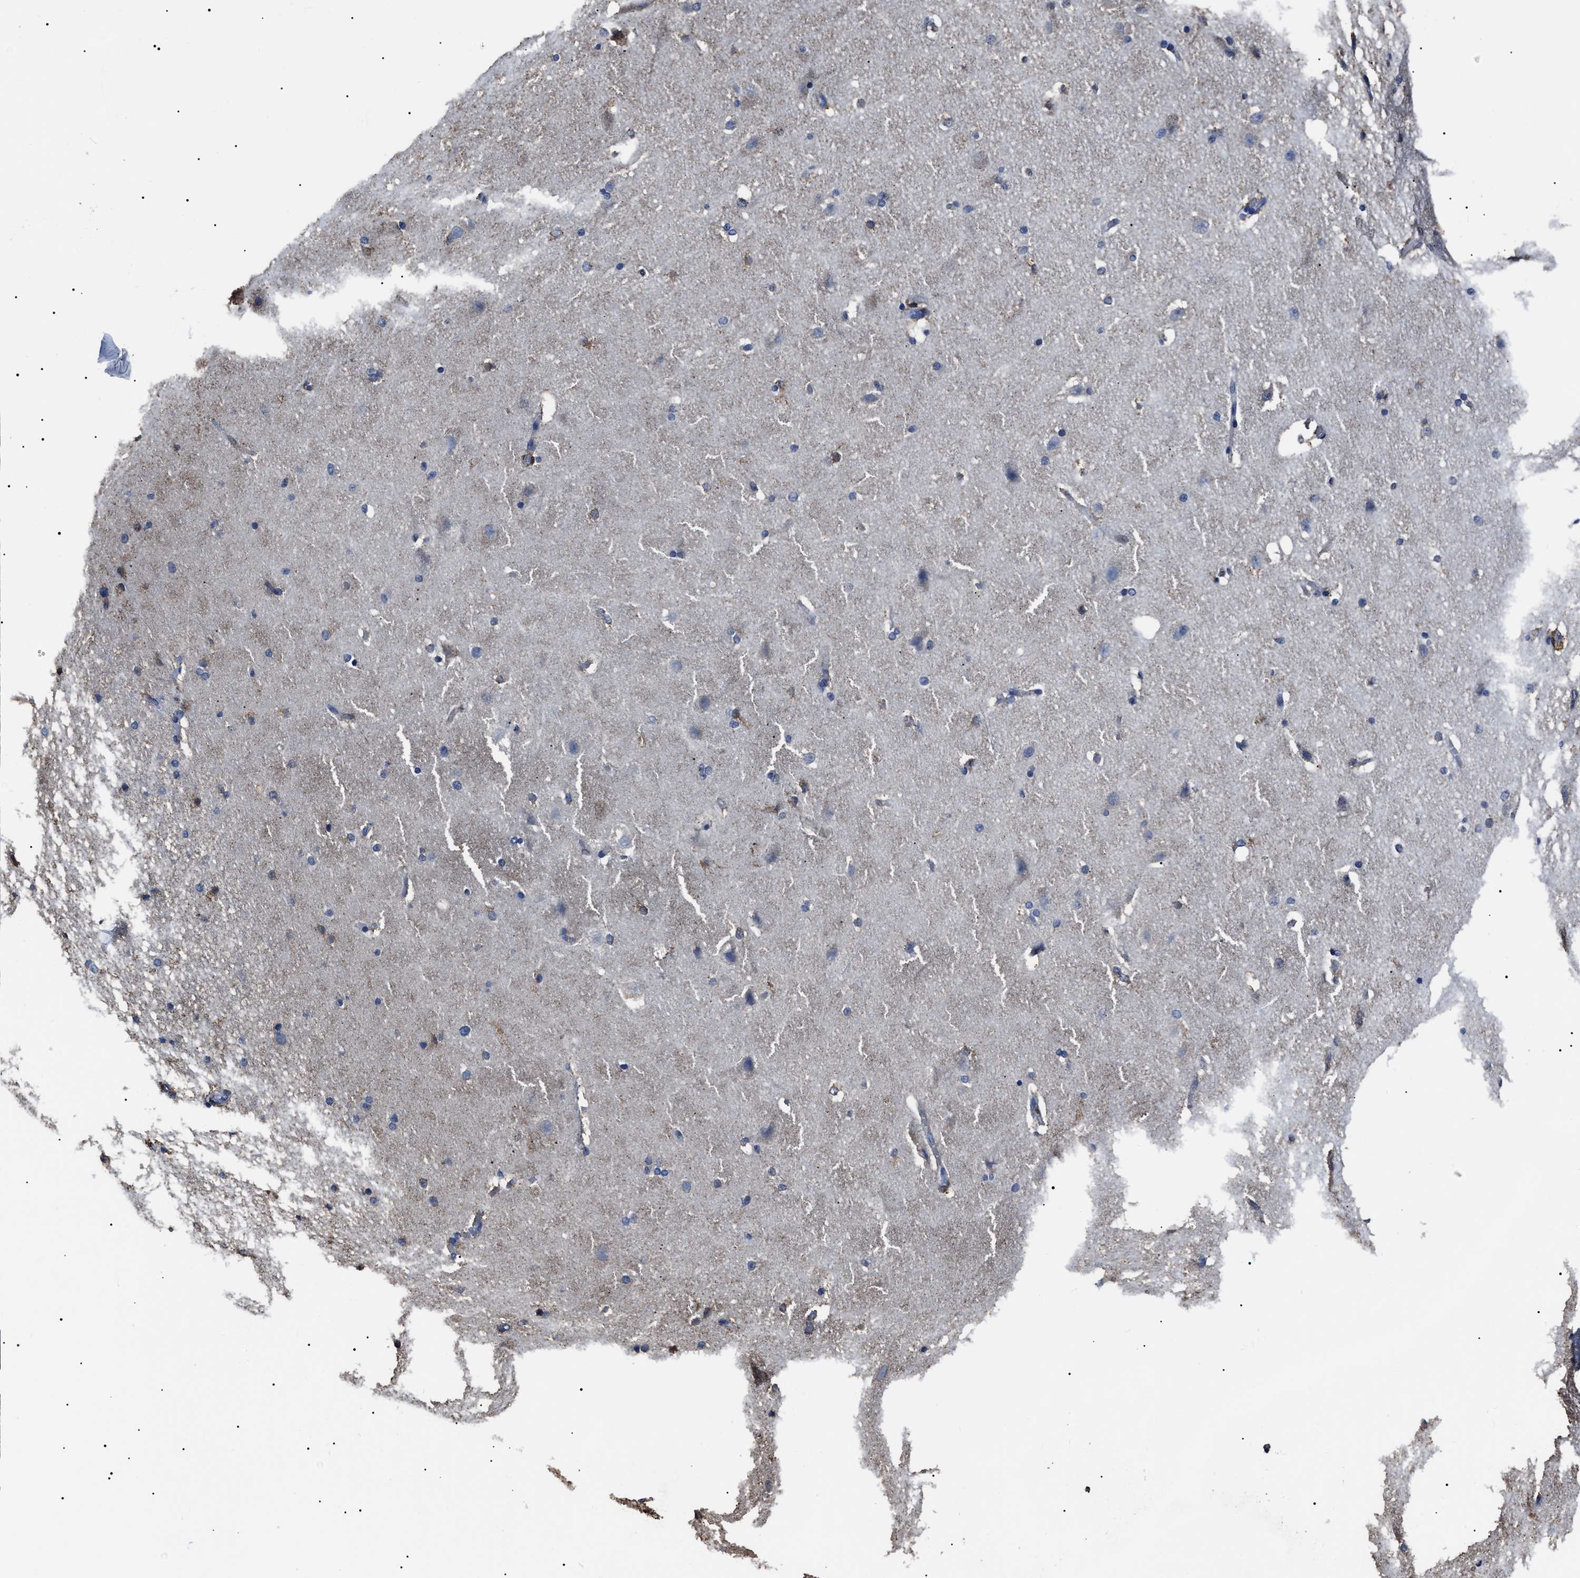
{"staining": {"intensity": "negative", "quantity": "none", "location": "none"}, "tissue": "cerebral cortex", "cell_type": "Endothelial cells", "image_type": "normal", "snomed": [{"axis": "morphology", "description": "Normal tissue, NOS"}, {"axis": "topography", "description": "Cerebral cortex"}, {"axis": "topography", "description": "Hippocampus"}], "caption": "This is a photomicrograph of immunohistochemistry staining of benign cerebral cortex, which shows no staining in endothelial cells. (Stains: DAB (3,3'-diaminobenzidine) immunohistochemistry with hematoxylin counter stain, Microscopy: brightfield microscopy at high magnification).", "gene": "ALDH1A1", "patient": {"sex": "female", "age": 19}}